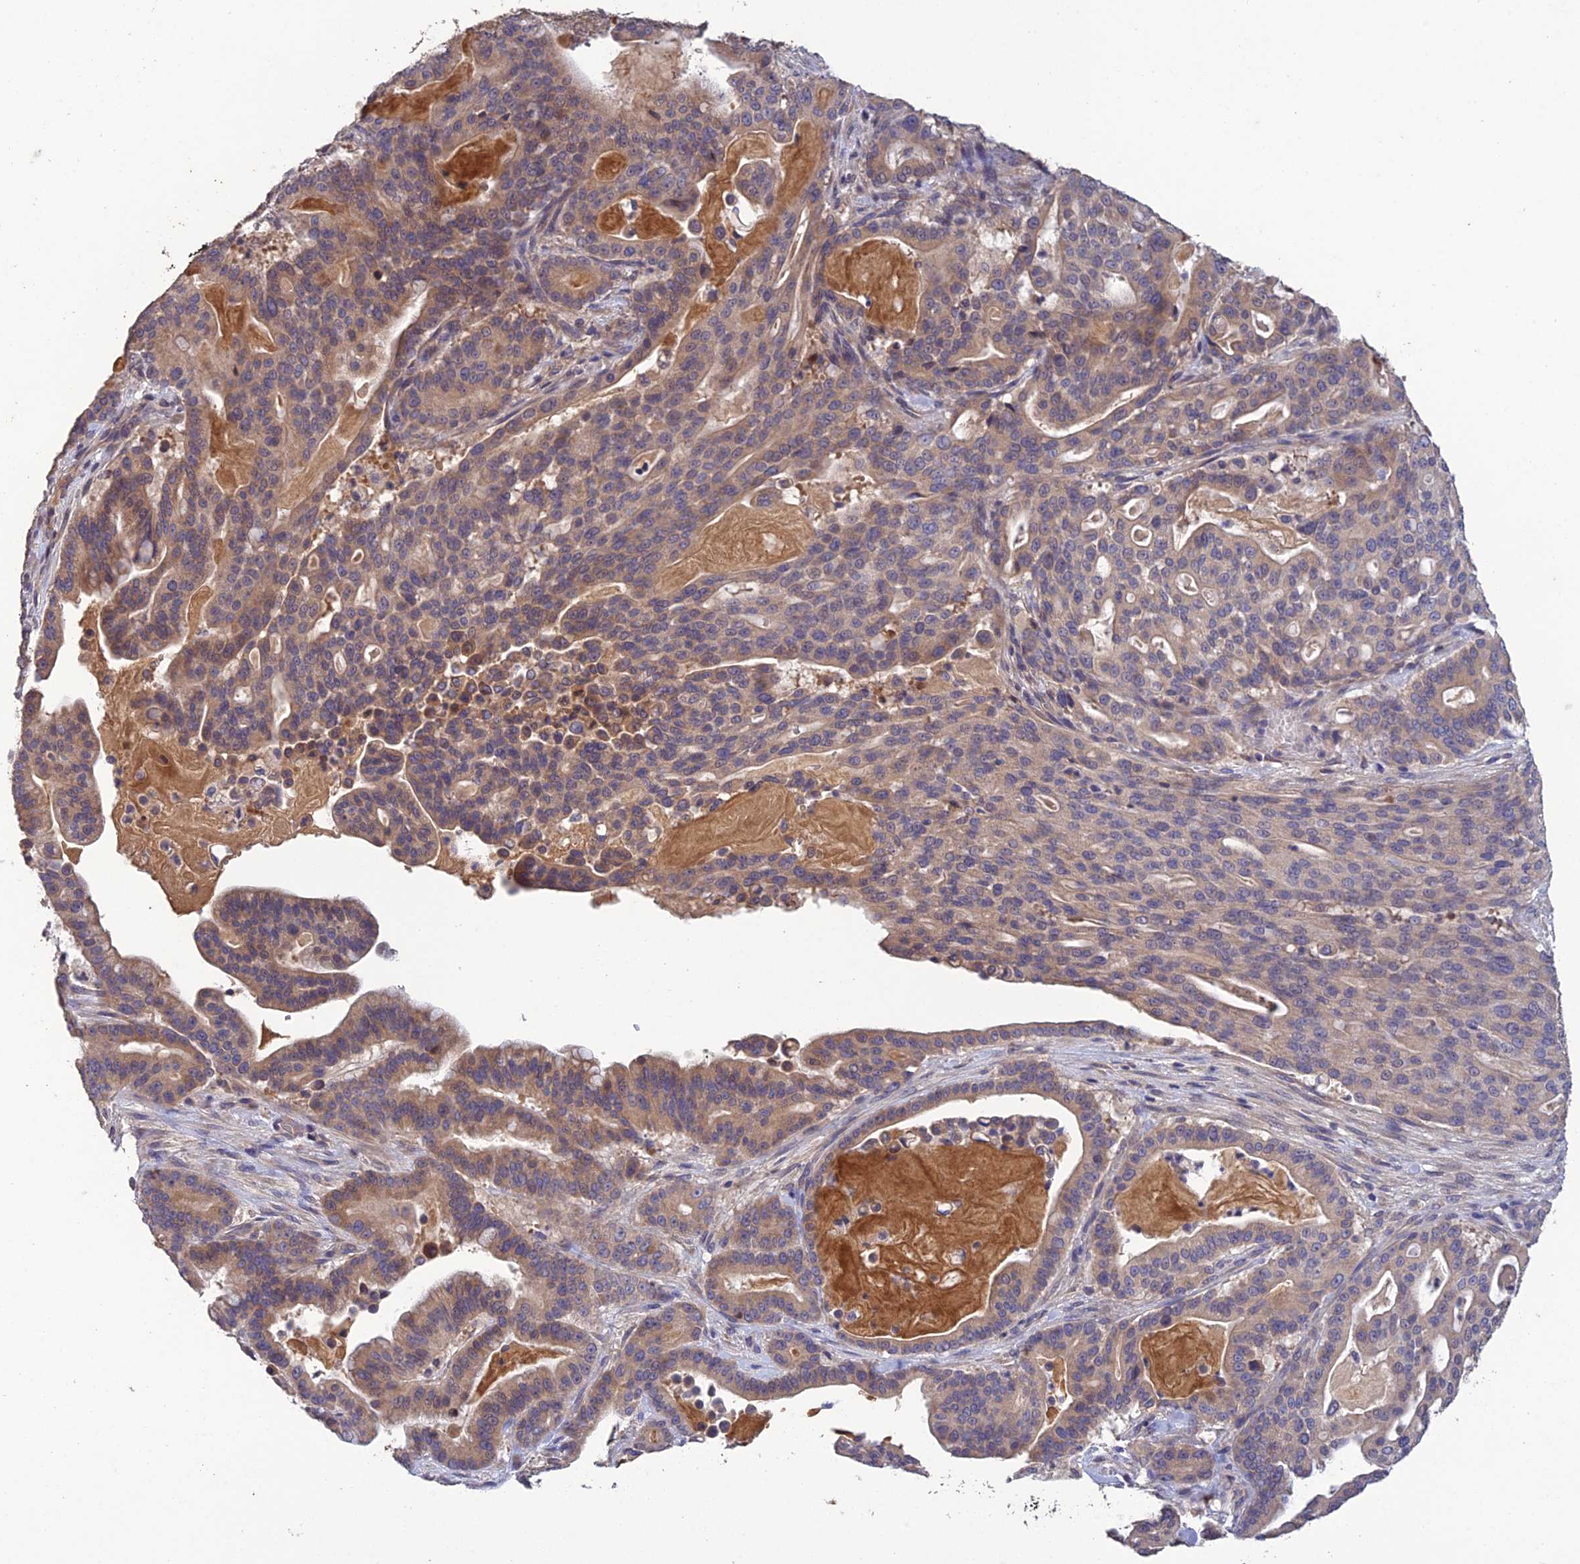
{"staining": {"intensity": "weak", "quantity": "25%-75%", "location": "cytoplasmic/membranous"}, "tissue": "pancreatic cancer", "cell_type": "Tumor cells", "image_type": "cancer", "snomed": [{"axis": "morphology", "description": "Adenocarcinoma, NOS"}, {"axis": "topography", "description": "Pancreas"}], "caption": "Immunohistochemical staining of pancreatic cancer (adenocarcinoma) reveals weak cytoplasmic/membranous protein positivity in approximately 25%-75% of tumor cells.", "gene": "SLC39A13", "patient": {"sex": "male", "age": 63}}